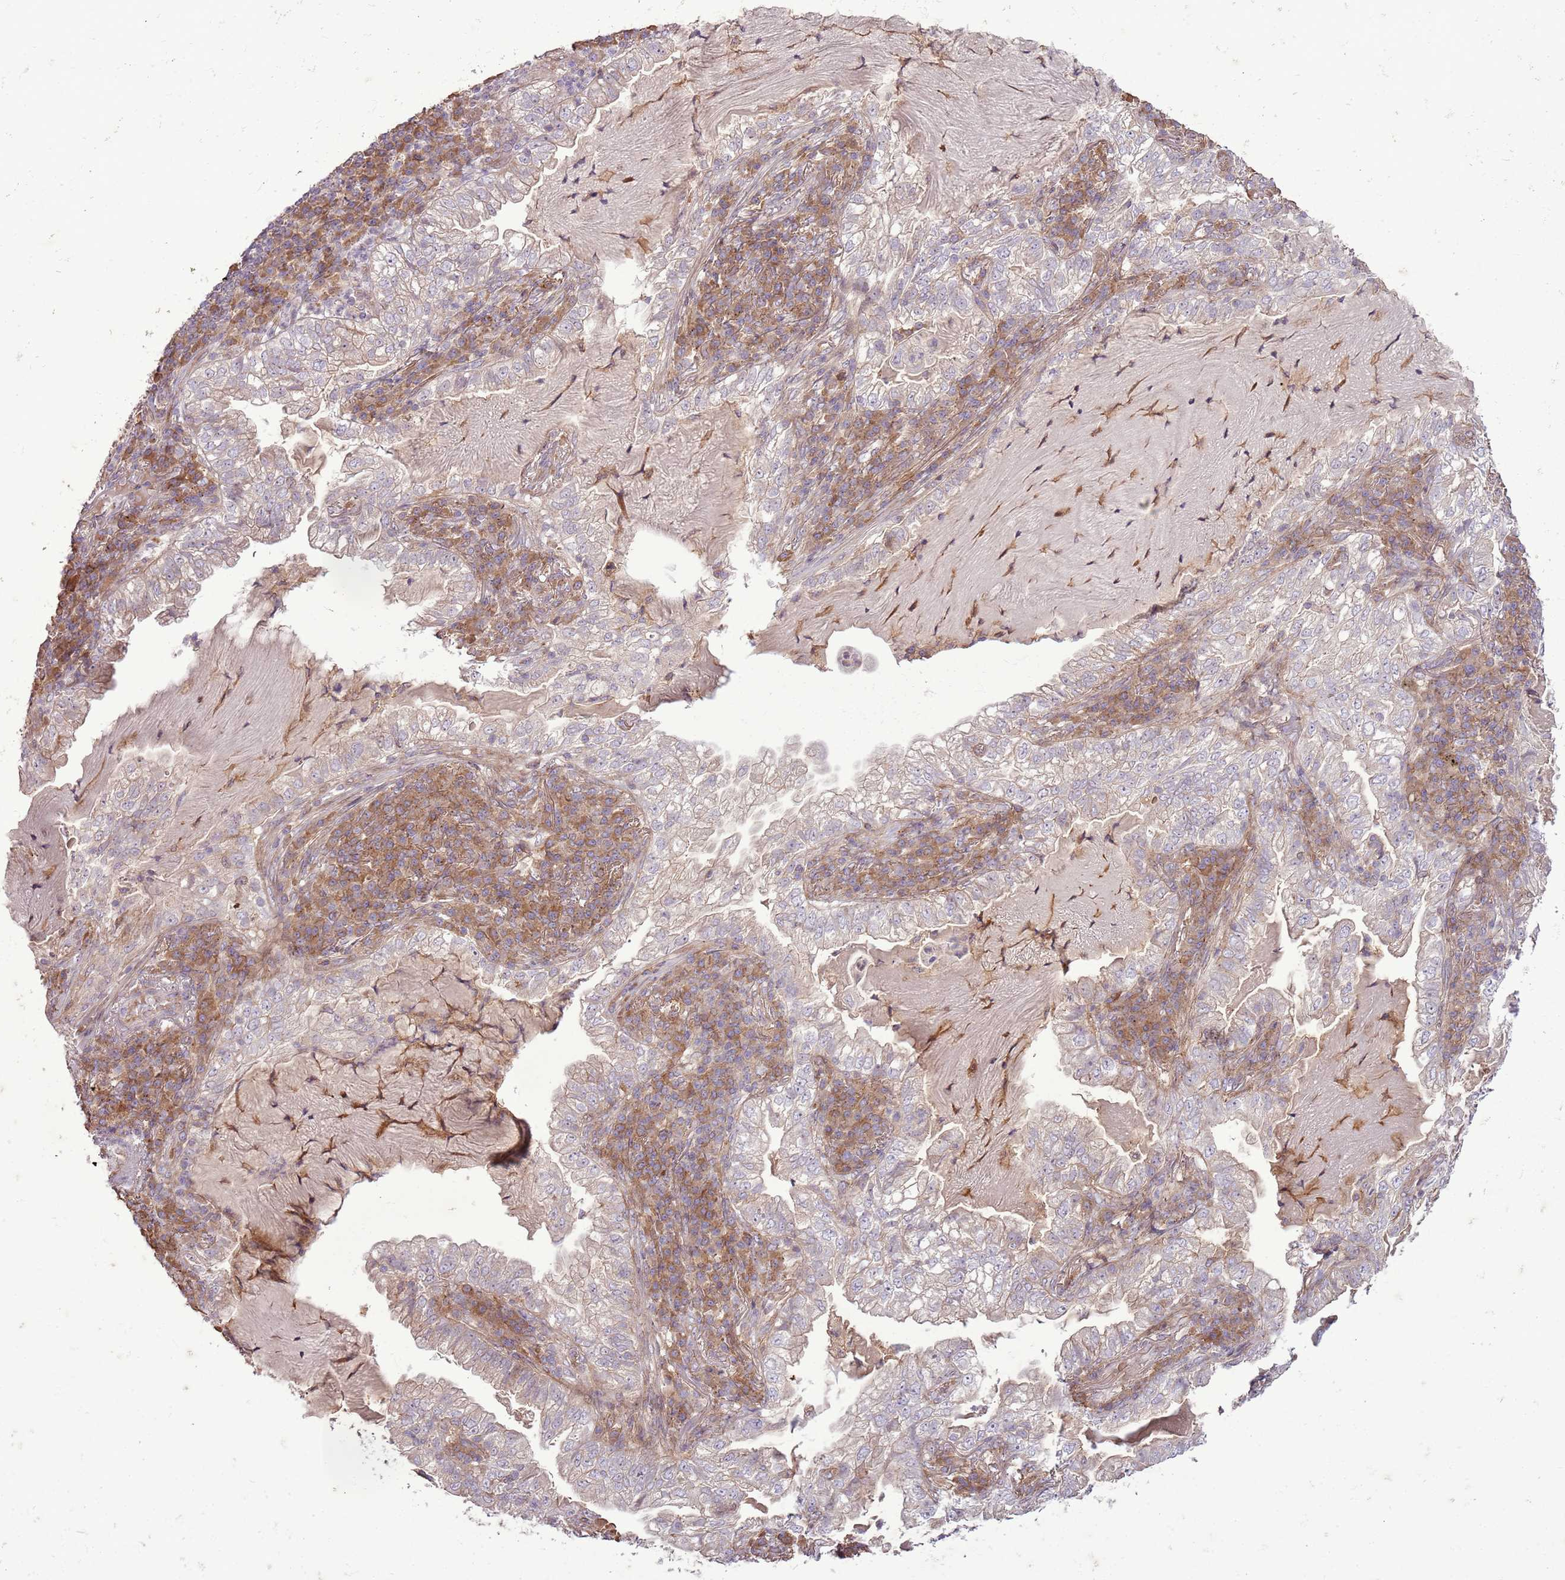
{"staining": {"intensity": "weak", "quantity": "<25%", "location": "cytoplasmic/membranous"}, "tissue": "lung cancer", "cell_type": "Tumor cells", "image_type": "cancer", "snomed": [{"axis": "morphology", "description": "Adenocarcinoma, NOS"}, {"axis": "topography", "description": "Lung"}], "caption": "An image of human lung cancer is negative for staining in tumor cells.", "gene": "ANKRD24", "patient": {"sex": "female", "age": 73}}